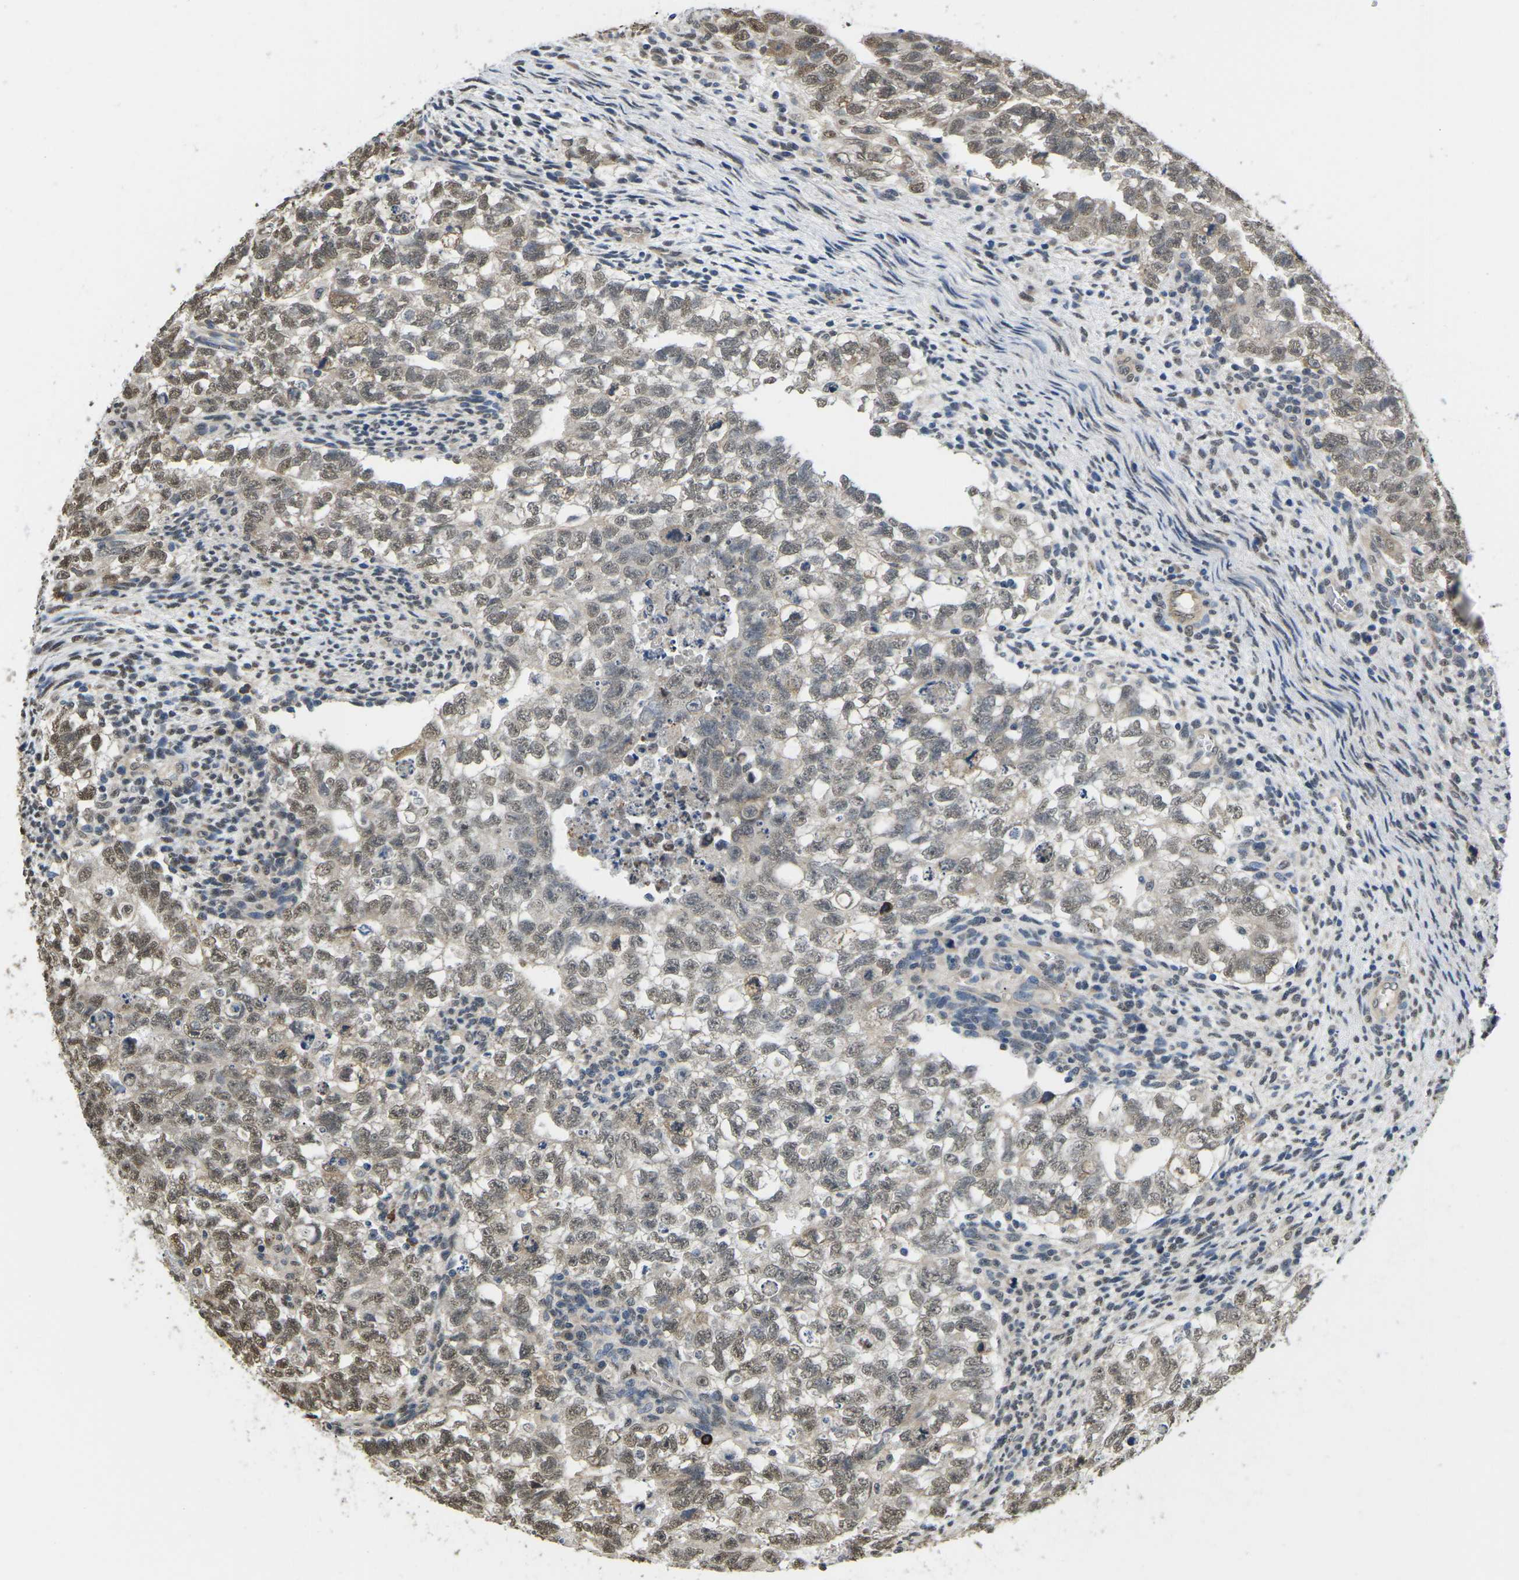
{"staining": {"intensity": "moderate", "quantity": ">75%", "location": "nuclear"}, "tissue": "testis cancer", "cell_type": "Tumor cells", "image_type": "cancer", "snomed": [{"axis": "morphology", "description": "Seminoma, NOS"}, {"axis": "morphology", "description": "Carcinoma, Embryonal, NOS"}, {"axis": "topography", "description": "Testis"}], "caption": "Tumor cells demonstrate moderate nuclear positivity in about >75% of cells in testis seminoma. (DAB = brown stain, brightfield microscopy at high magnification).", "gene": "ERBB4", "patient": {"sex": "male", "age": 38}}